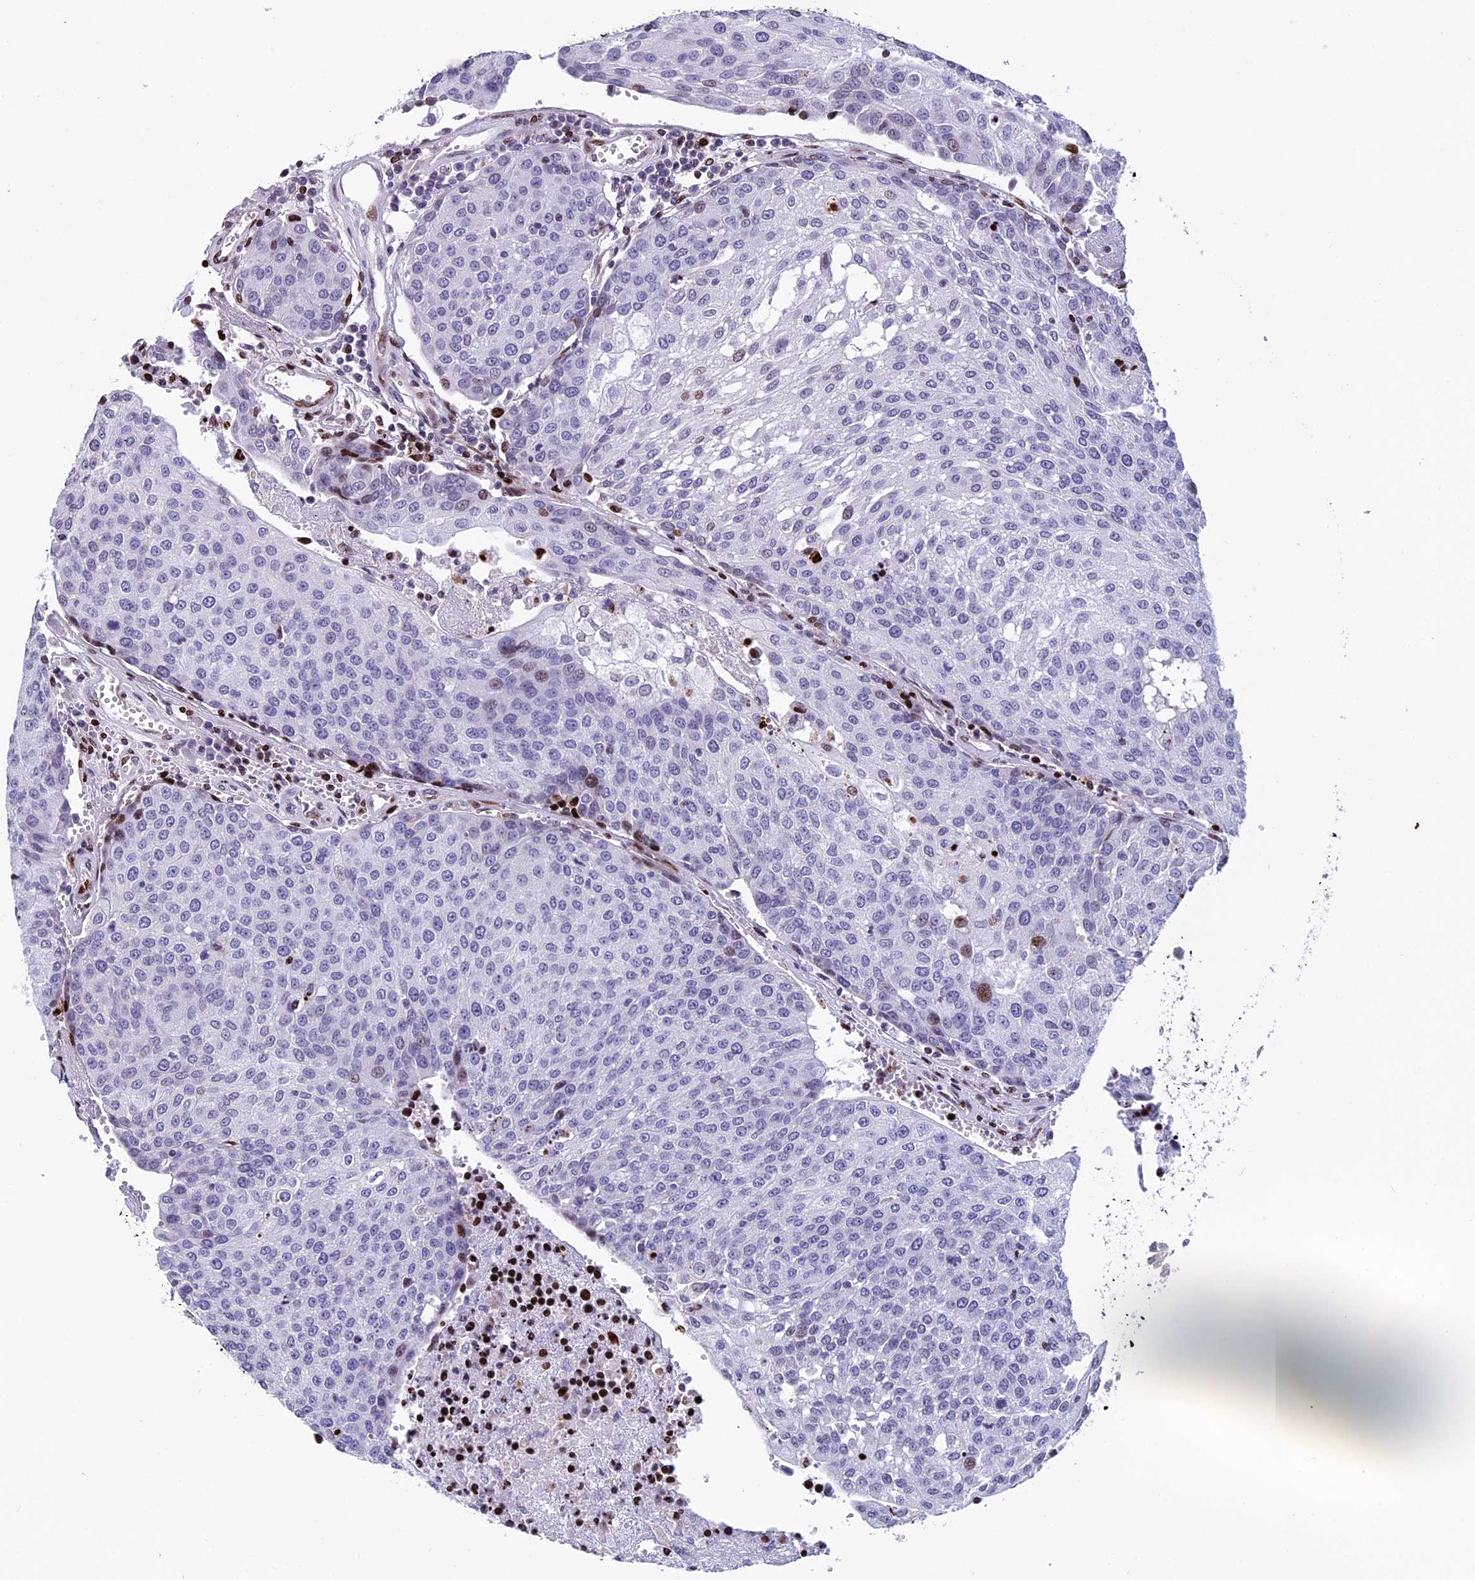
{"staining": {"intensity": "moderate", "quantity": "<25%", "location": "nuclear"}, "tissue": "urothelial cancer", "cell_type": "Tumor cells", "image_type": "cancer", "snomed": [{"axis": "morphology", "description": "Urothelial carcinoma, High grade"}, {"axis": "topography", "description": "Urinary bladder"}], "caption": "High-grade urothelial carcinoma was stained to show a protein in brown. There is low levels of moderate nuclear expression in about <25% of tumor cells.", "gene": "BTBD3", "patient": {"sex": "female", "age": 85}}